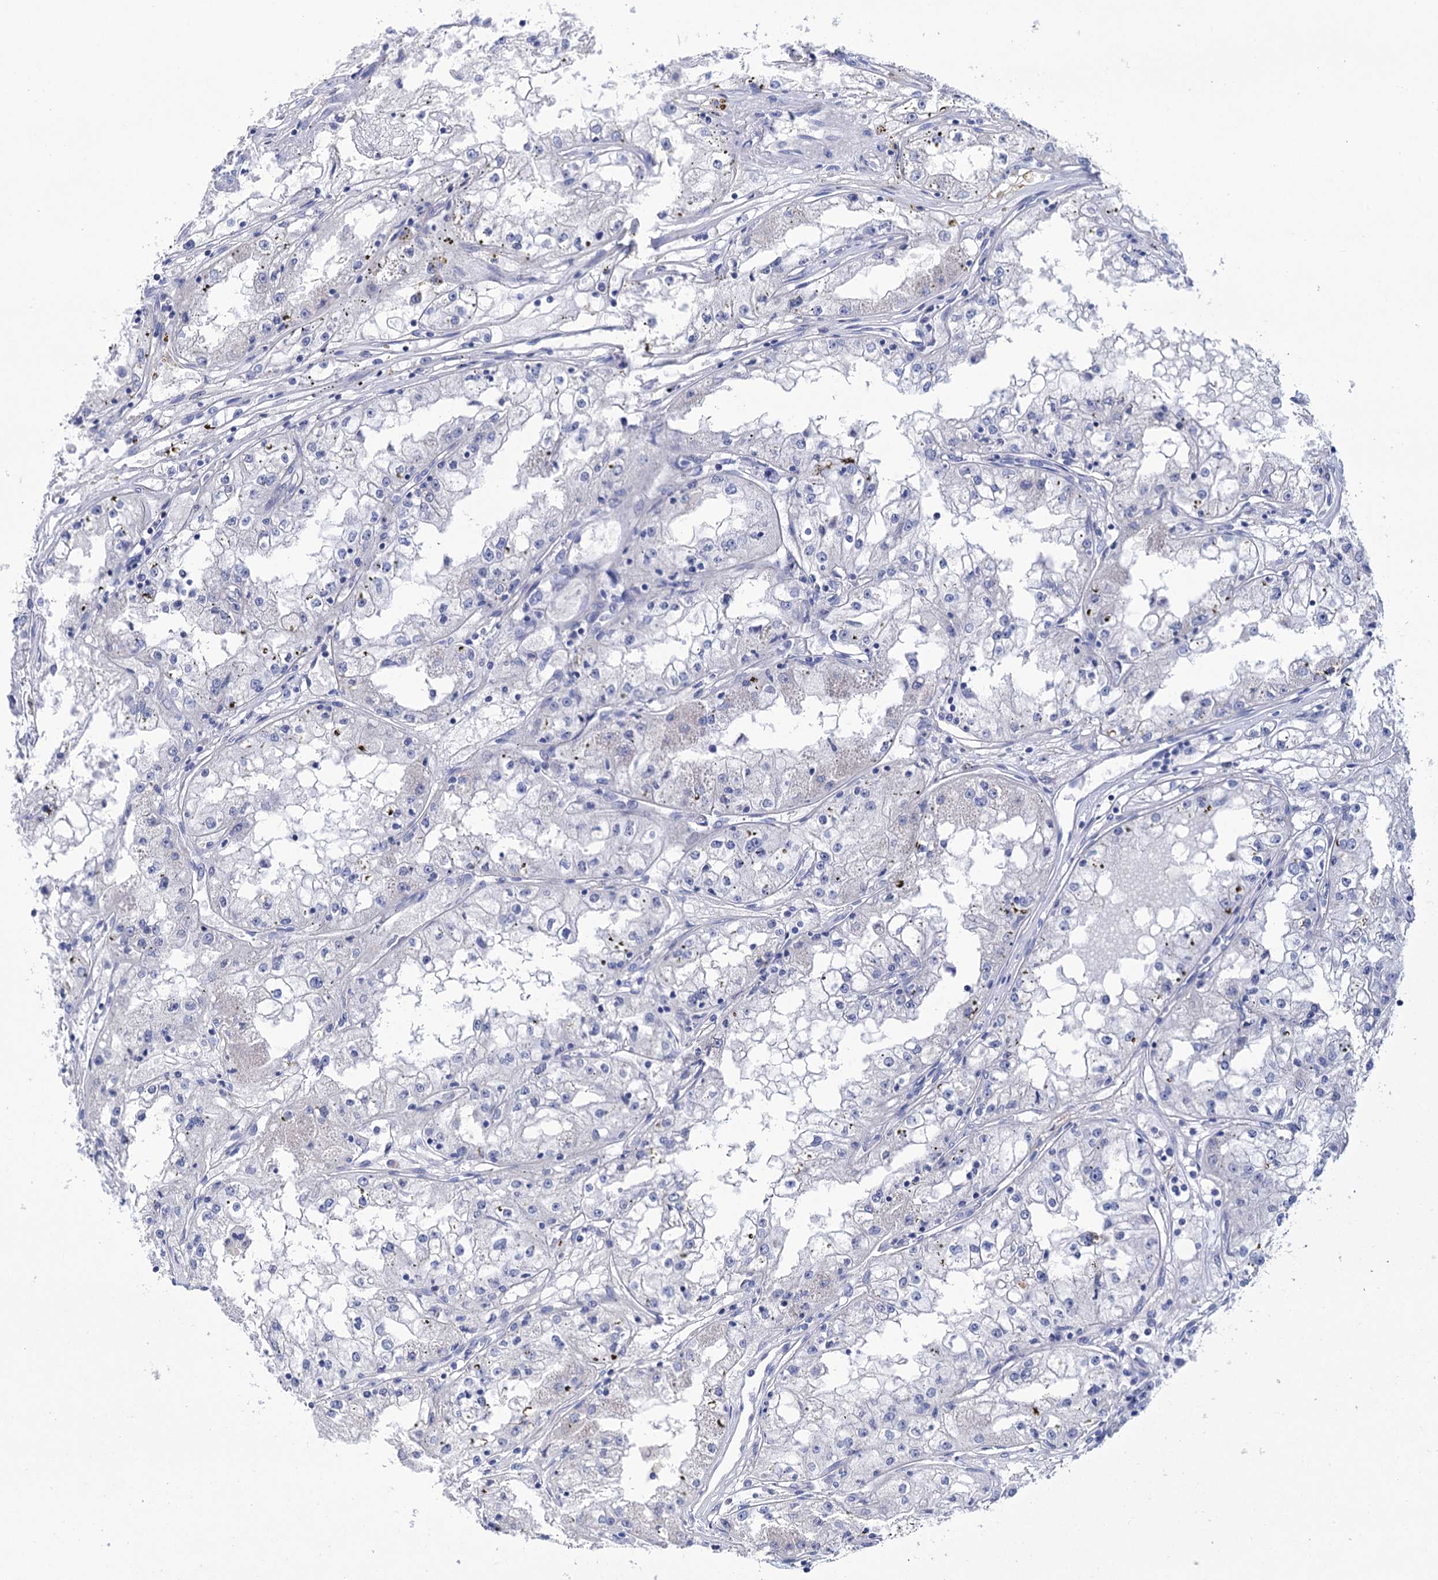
{"staining": {"intensity": "negative", "quantity": "none", "location": "none"}, "tissue": "renal cancer", "cell_type": "Tumor cells", "image_type": "cancer", "snomed": [{"axis": "morphology", "description": "Adenocarcinoma, NOS"}, {"axis": "topography", "description": "Kidney"}], "caption": "High power microscopy histopathology image of an immunohistochemistry micrograph of adenocarcinoma (renal), revealing no significant positivity in tumor cells.", "gene": "YARS2", "patient": {"sex": "male", "age": 56}}